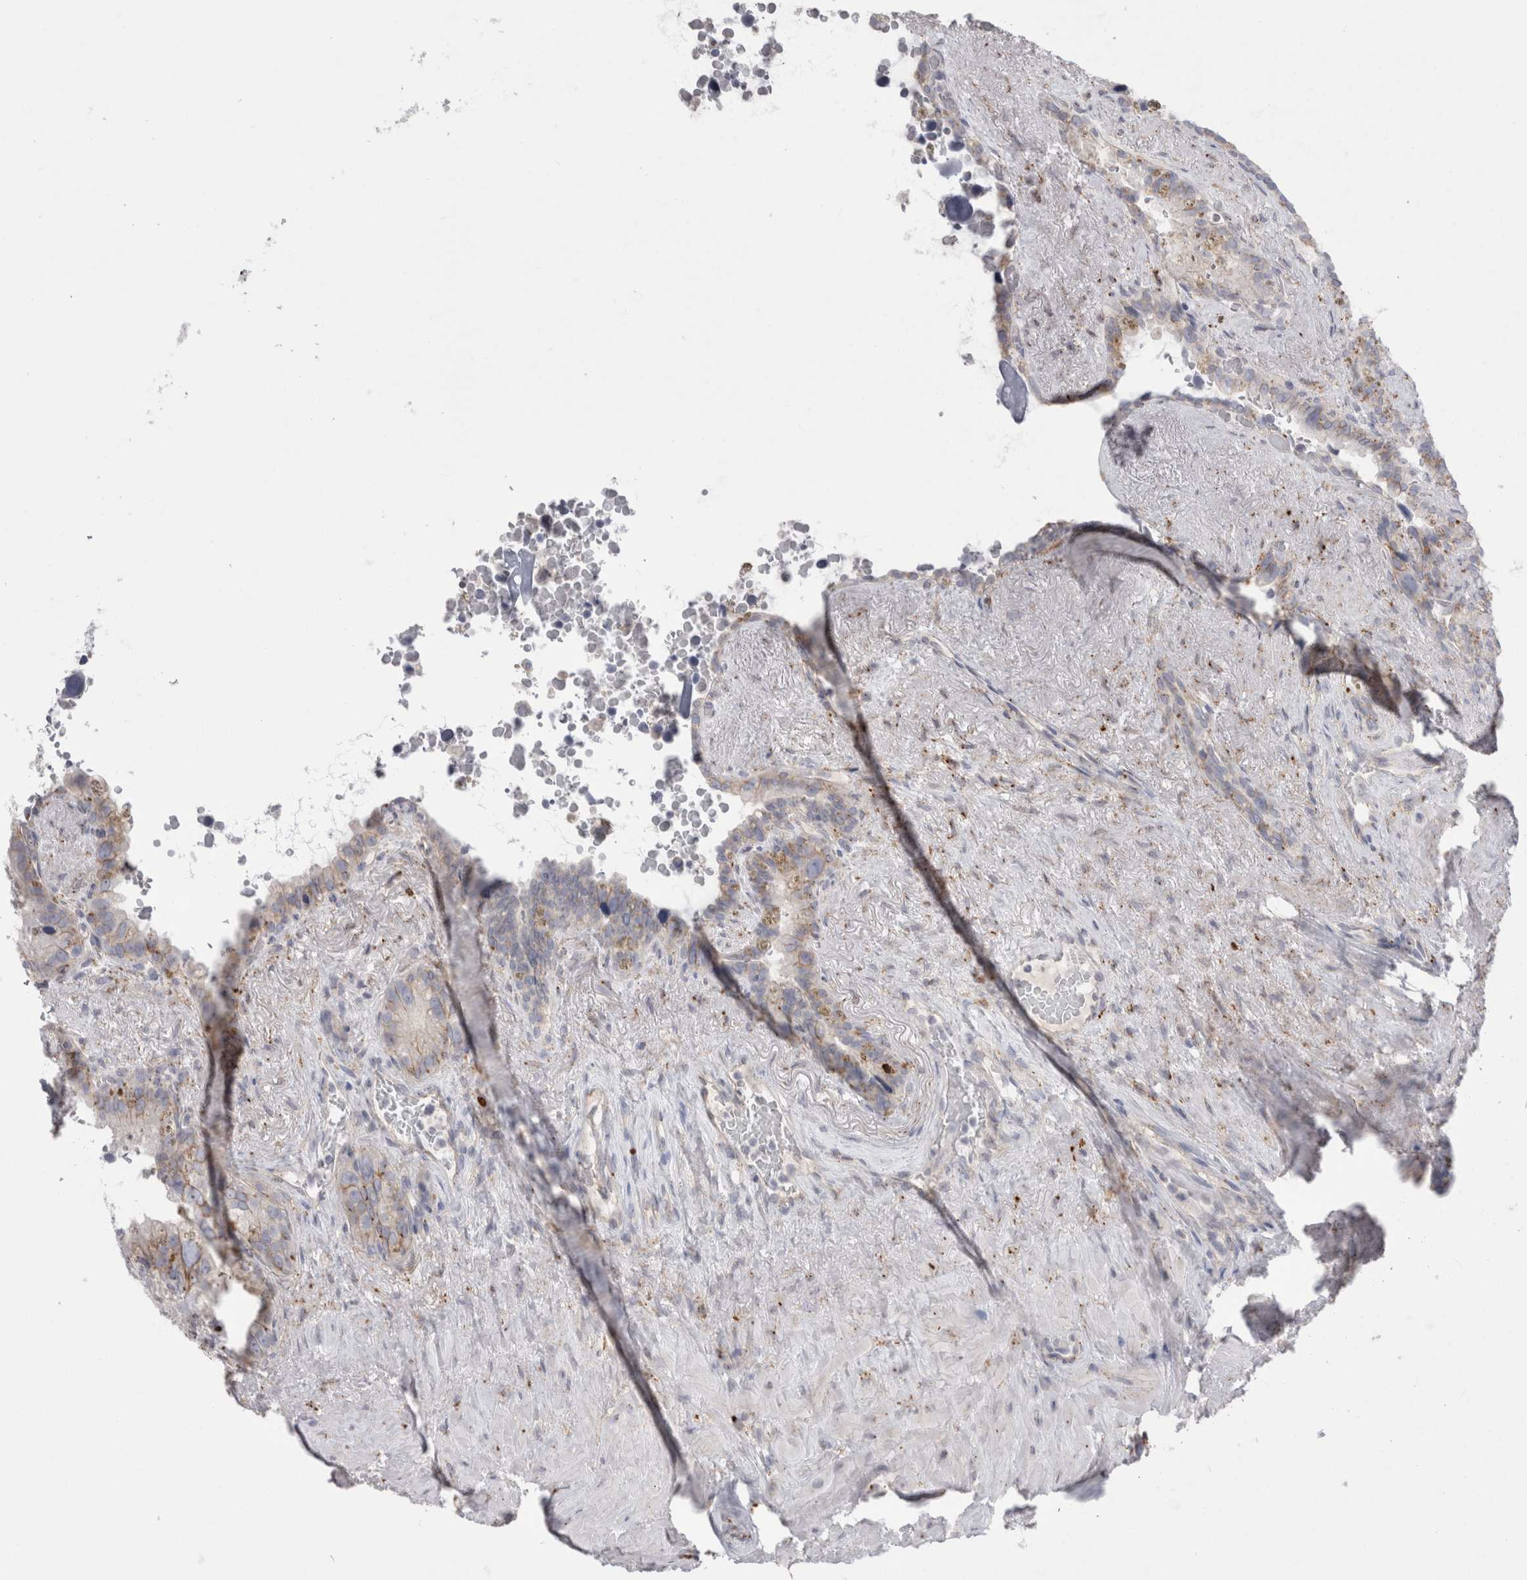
{"staining": {"intensity": "weak", "quantity": "<25%", "location": "cytoplasmic/membranous"}, "tissue": "seminal vesicle", "cell_type": "Glandular cells", "image_type": "normal", "snomed": [{"axis": "morphology", "description": "Normal tissue, NOS"}, {"axis": "topography", "description": "Seminal veicle"}], "caption": "High power microscopy histopathology image of an immunohistochemistry photomicrograph of unremarkable seminal vesicle, revealing no significant staining in glandular cells. (Stains: DAB immunohistochemistry (IHC) with hematoxylin counter stain, Microscopy: brightfield microscopy at high magnification).", "gene": "EPDR1", "patient": {"sex": "male", "age": 80}}